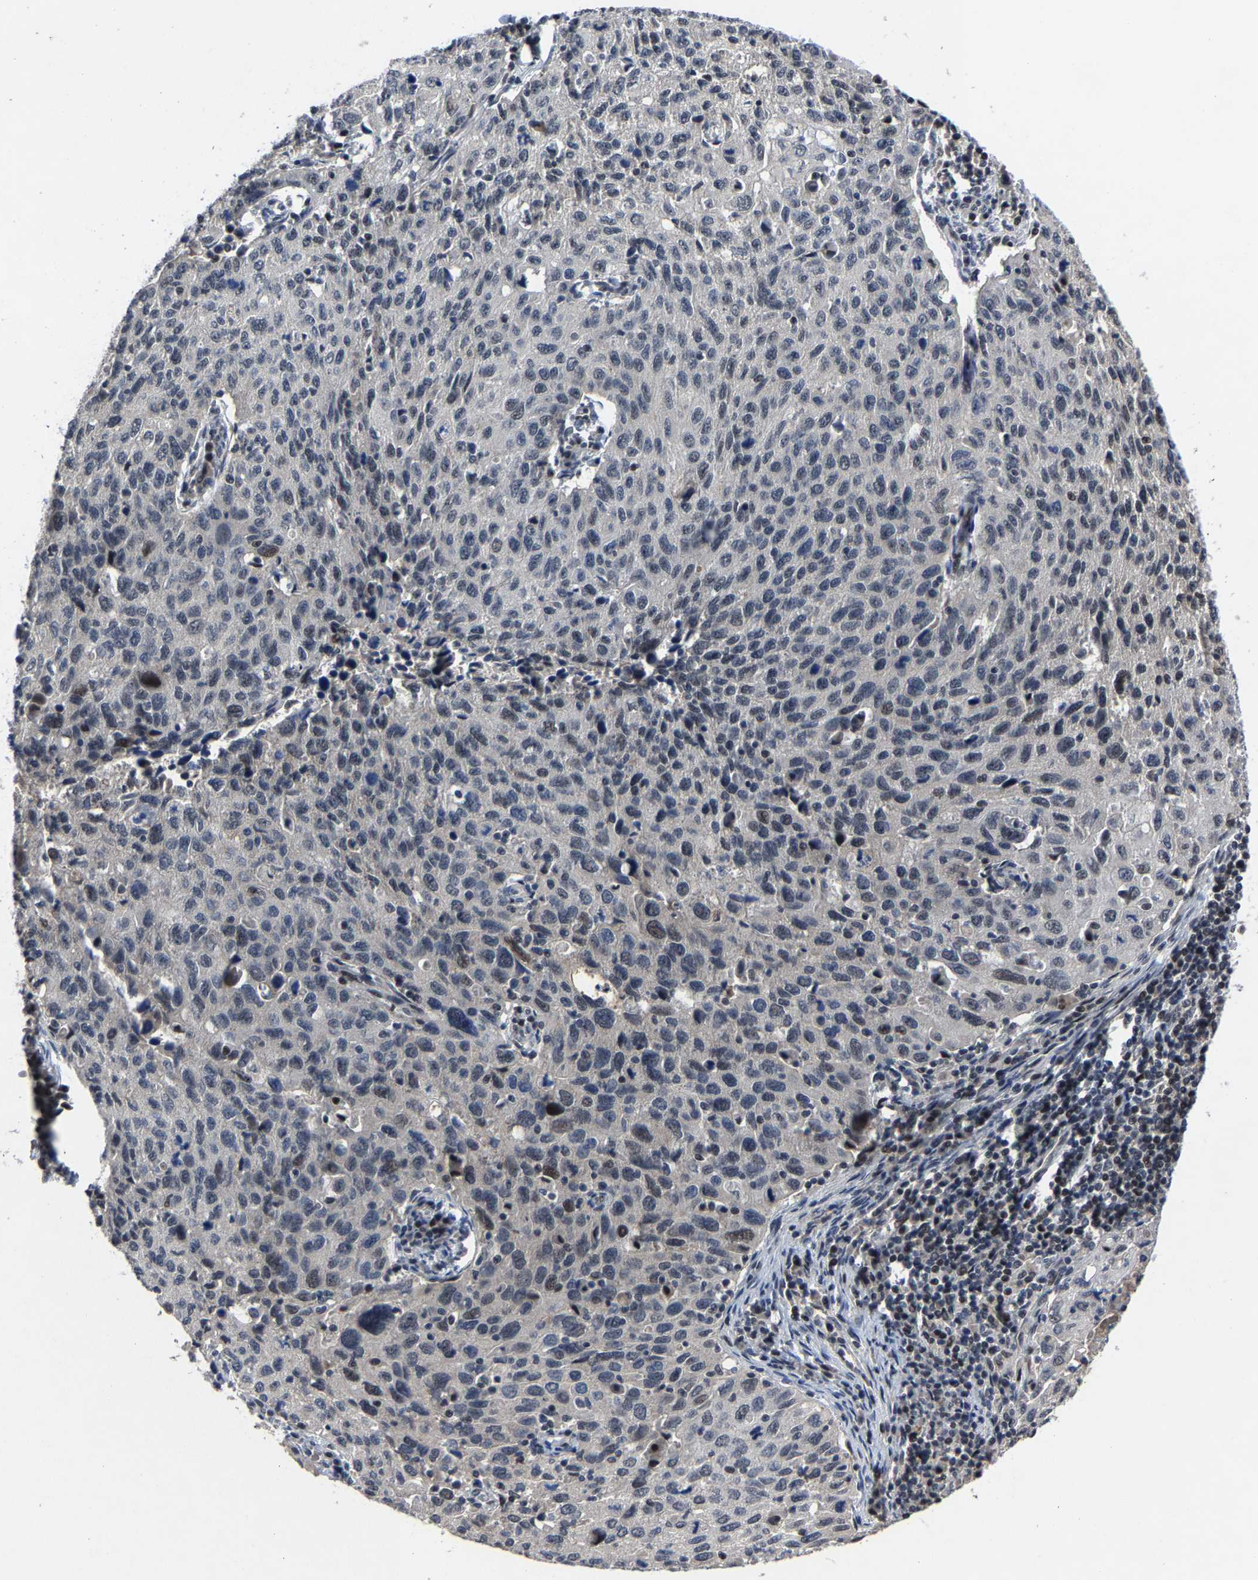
{"staining": {"intensity": "weak", "quantity": "<25%", "location": "nuclear"}, "tissue": "cervical cancer", "cell_type": "Tumor cells", "image_type": "cancer", "snomed": [{"axis": "morphology", "description": "Squamous cell carcinoma, NOS"}, {"axis": "topography", "description": "Cervix"}], "caption": "Immunohistochemistry of squamous cell carcinoma (cervical) shows no expression in tumor cells.", "gene": "LSM8", "patient": {"sex": "female", "age": 53}}